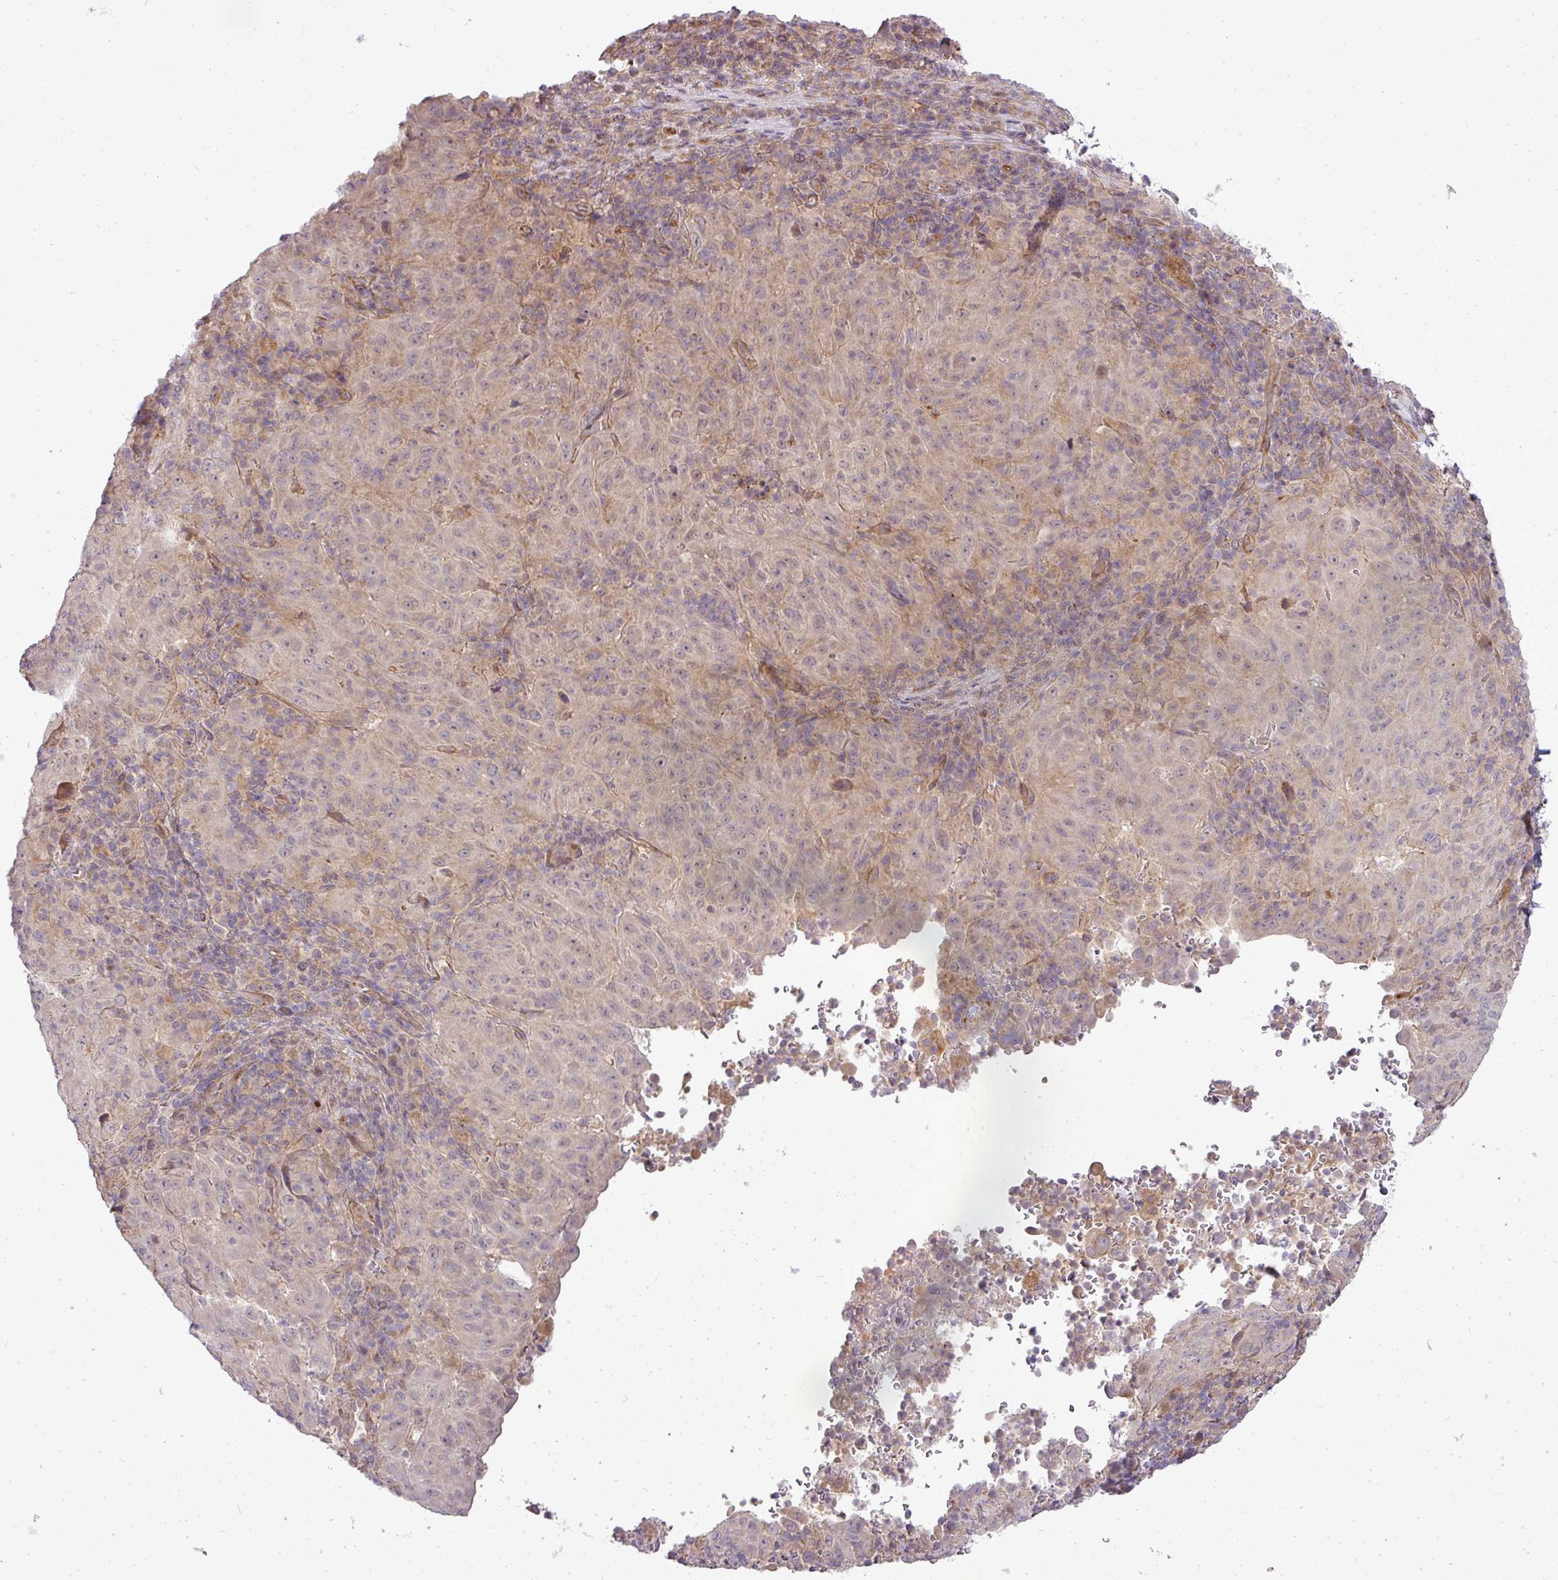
{"staining": {"intensity": "negative", "quantity": "none", "location": "none"}, "tissue": "pancreatic cancer", "cell_type": "Tumor cells", "image_type": "cancer", "snomed": [{"axis": "morphology", "description": "Adenocarcinoma, NOS"}, {"axis": "topography", "description": "Pancreas"}], "caption": "Pancreatic cancer stained for a protein using immunohistochemistry shows no positivity tumor cells.", "gene": "PDRG1", "patient": {"sex": "male", "age": 63}}